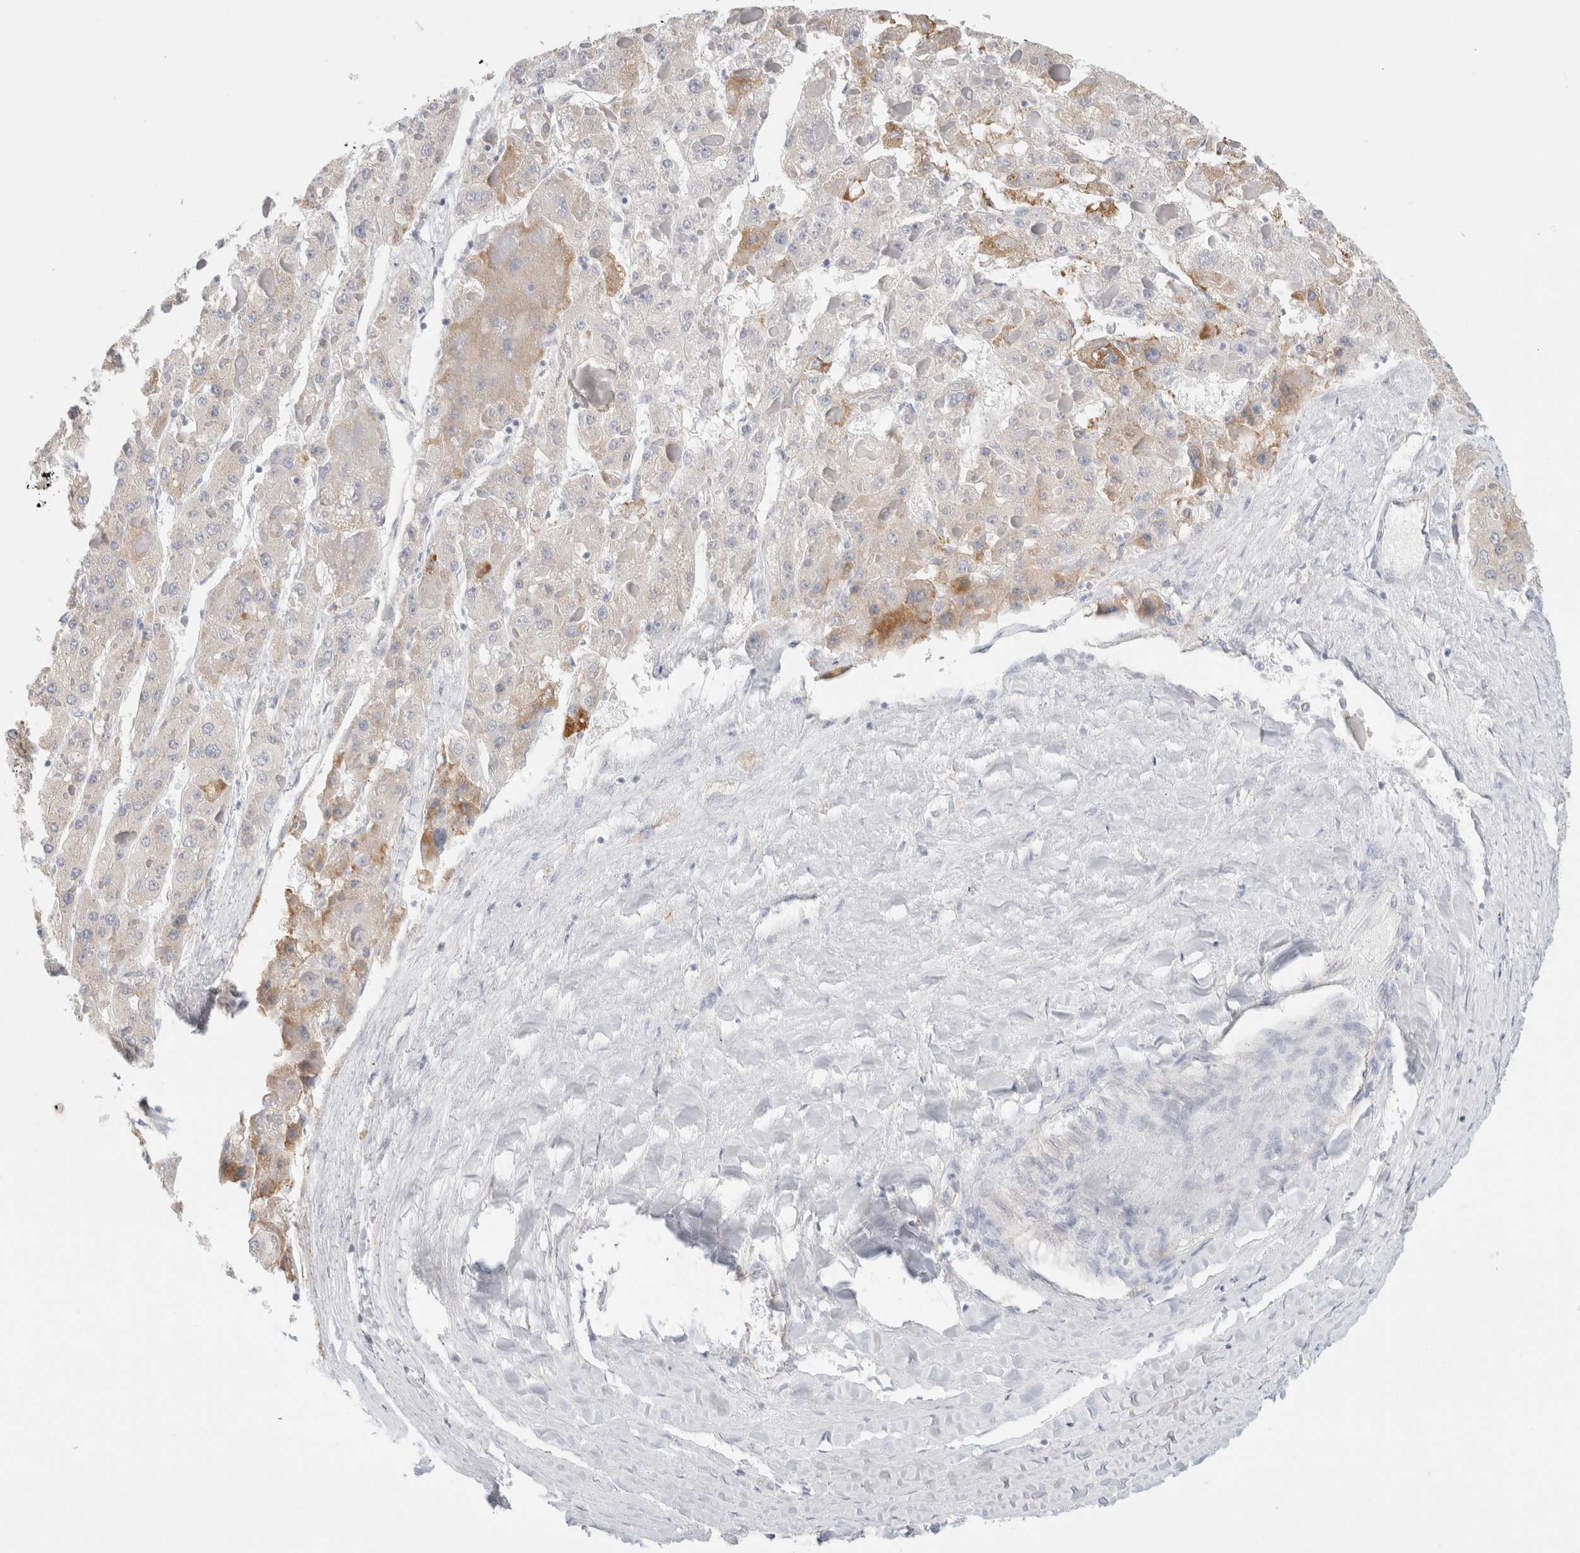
{"staining": {"intensity": "weak", "quantity": "<25%", "location": "cytoplasmic/membranous"}, "tissue": "liver cancer", "cell_type": "Tumor cells", "image_type": "cancer", "snomed": [{"axis": "morphology", "description": "Carcinoma, Hepatocellular, NOS"}, {"axis": "topography", "description": "Liver"}], "caption": "An IHC image of liver hepatocellular carcinoma is shown. There is no staining in tumor cells of liver hepatocellular carcinoma.", "gene": "CSK", "patient": {"sex": "female", "age": 73}}